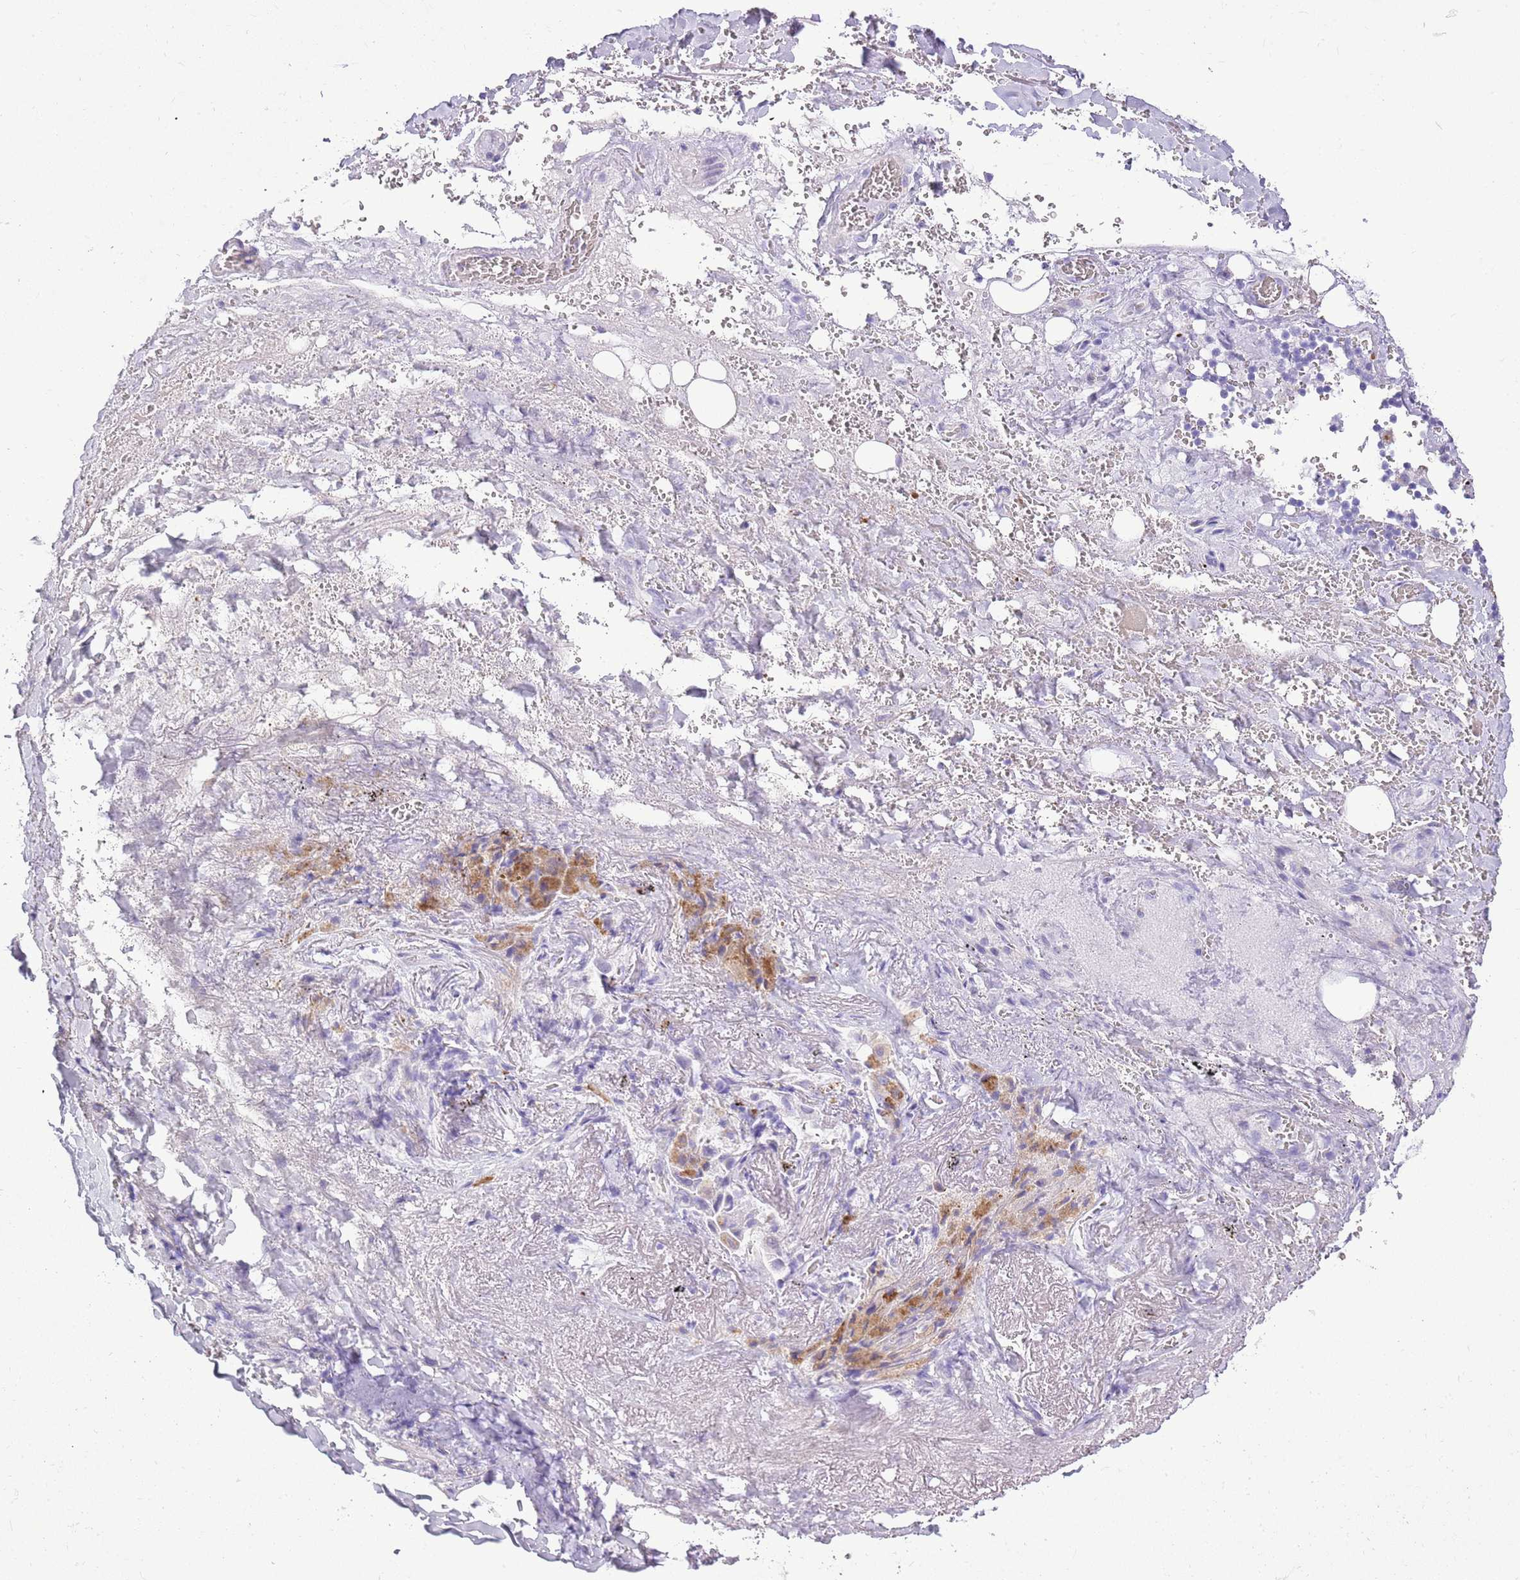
{"staining": {"intensity": "negative", "quantity": "none", "location": "none"}, "tissue": "adipose tissue", "cell_type": "Adipocytes", "image_type": "normal", "snomed": [{"axis": "morphology", "description": "Normal tissue, NOS"}, {"axis": "topography", "description": "Cartilage tissue"}], "caption": "High power microscopy histopathology image of an immunohistochemistry micrograph of unremarkable adipose tissue, revealing no significant positivity in adipocytes.", "gene": "ABHD17C", "patient": {"sex": "male", "age": 66}}